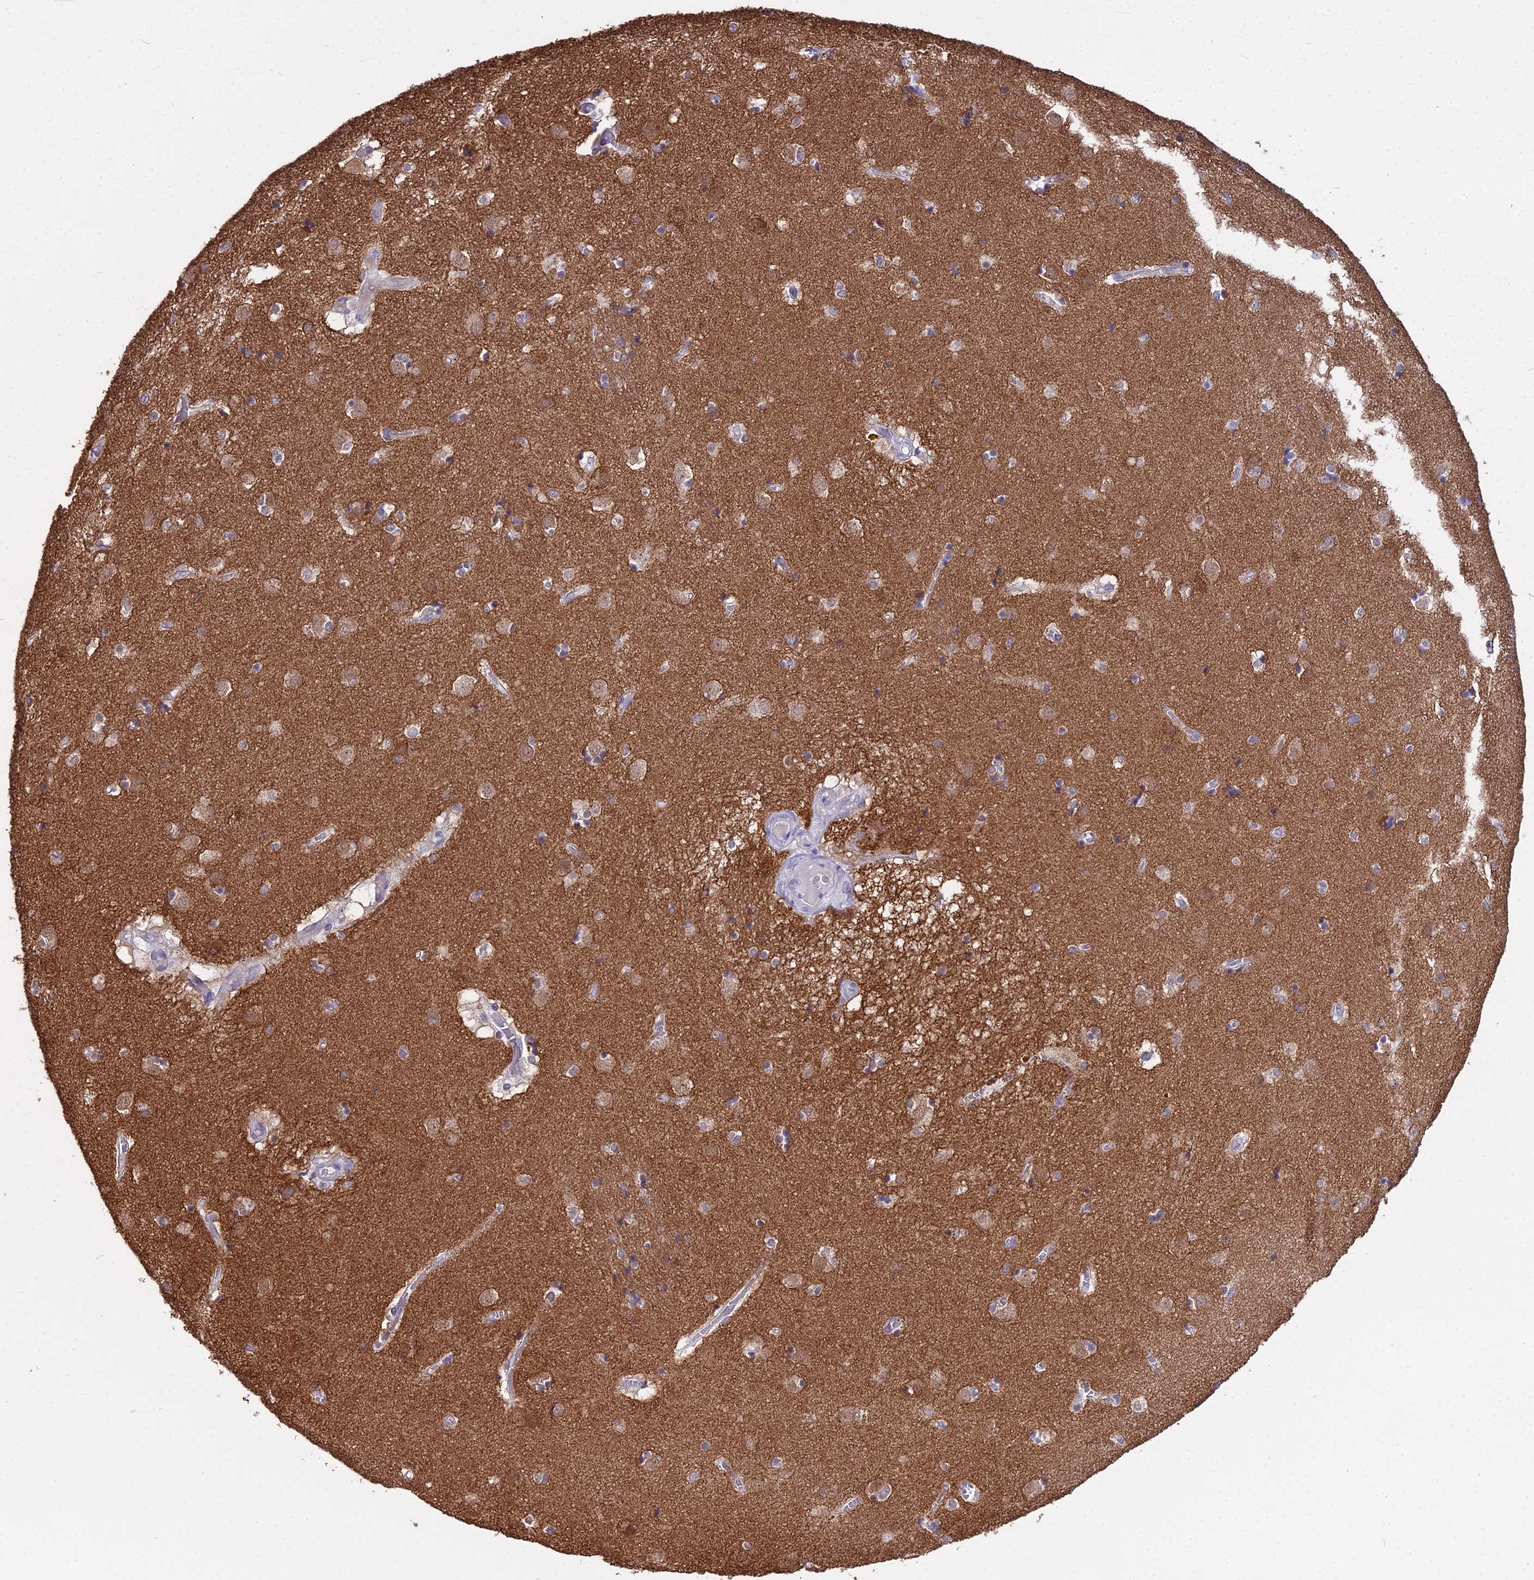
{"staining": {"intensity": "weak", "quantity": "<25%", "location": "cytoplasmic/membranous"}, "tissue": "caudate", "cell_type": "Glial cells", "image_type": "normal", "snomed": [{"axis": "morphology", "description": "Normal tissue, NOS"}, {"axis": "topography", "description": "Lateral ventricle wall"}], "caption": "Micrograph shows no significant protein positivity in glial cells of normal caudate. (IHC, brightfield microscopy, high magnification).", "gene": "MAP6", "patient": {"sex": "male", "age": 70}}